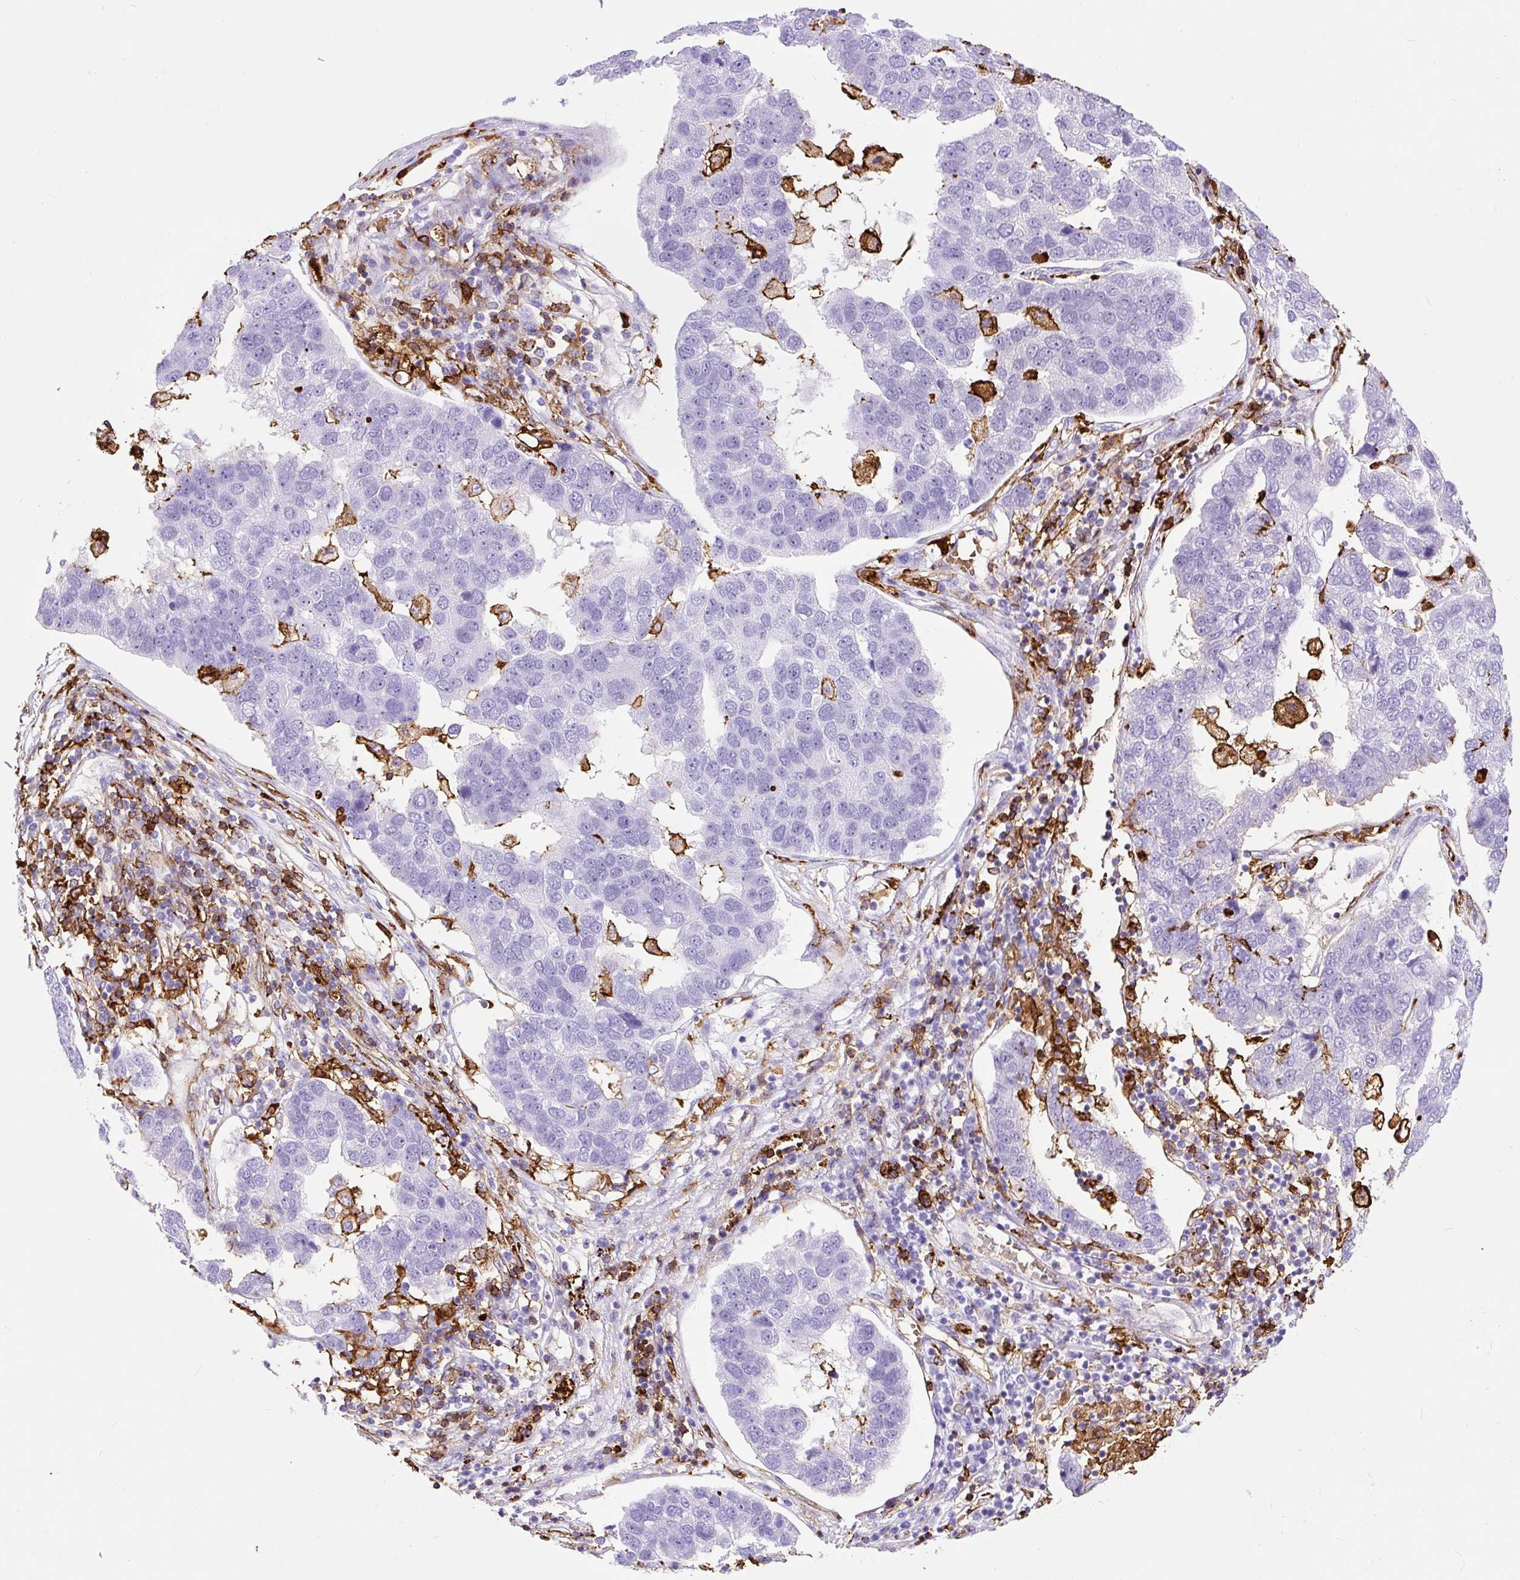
{"staining": {"intensity": "negative", "quantity": "none", "location": "none"}, "tissue": "pancreatic cancer", "cell_type": "Tumor cells", "image_type": "cancer", "snomed": [{"axis": "morphology", "description": "Adenocarcinoma, NOS"}, {"axis": "topography", "description": "Pancreas"}], "caption": "Immunohistochemical staining of adenocarcinoma (pancreatic) demonstrates no significant positivity in tumor cells.", "gene": "HLA-DRA", "patient": {"sex": "female", "age": 61}}